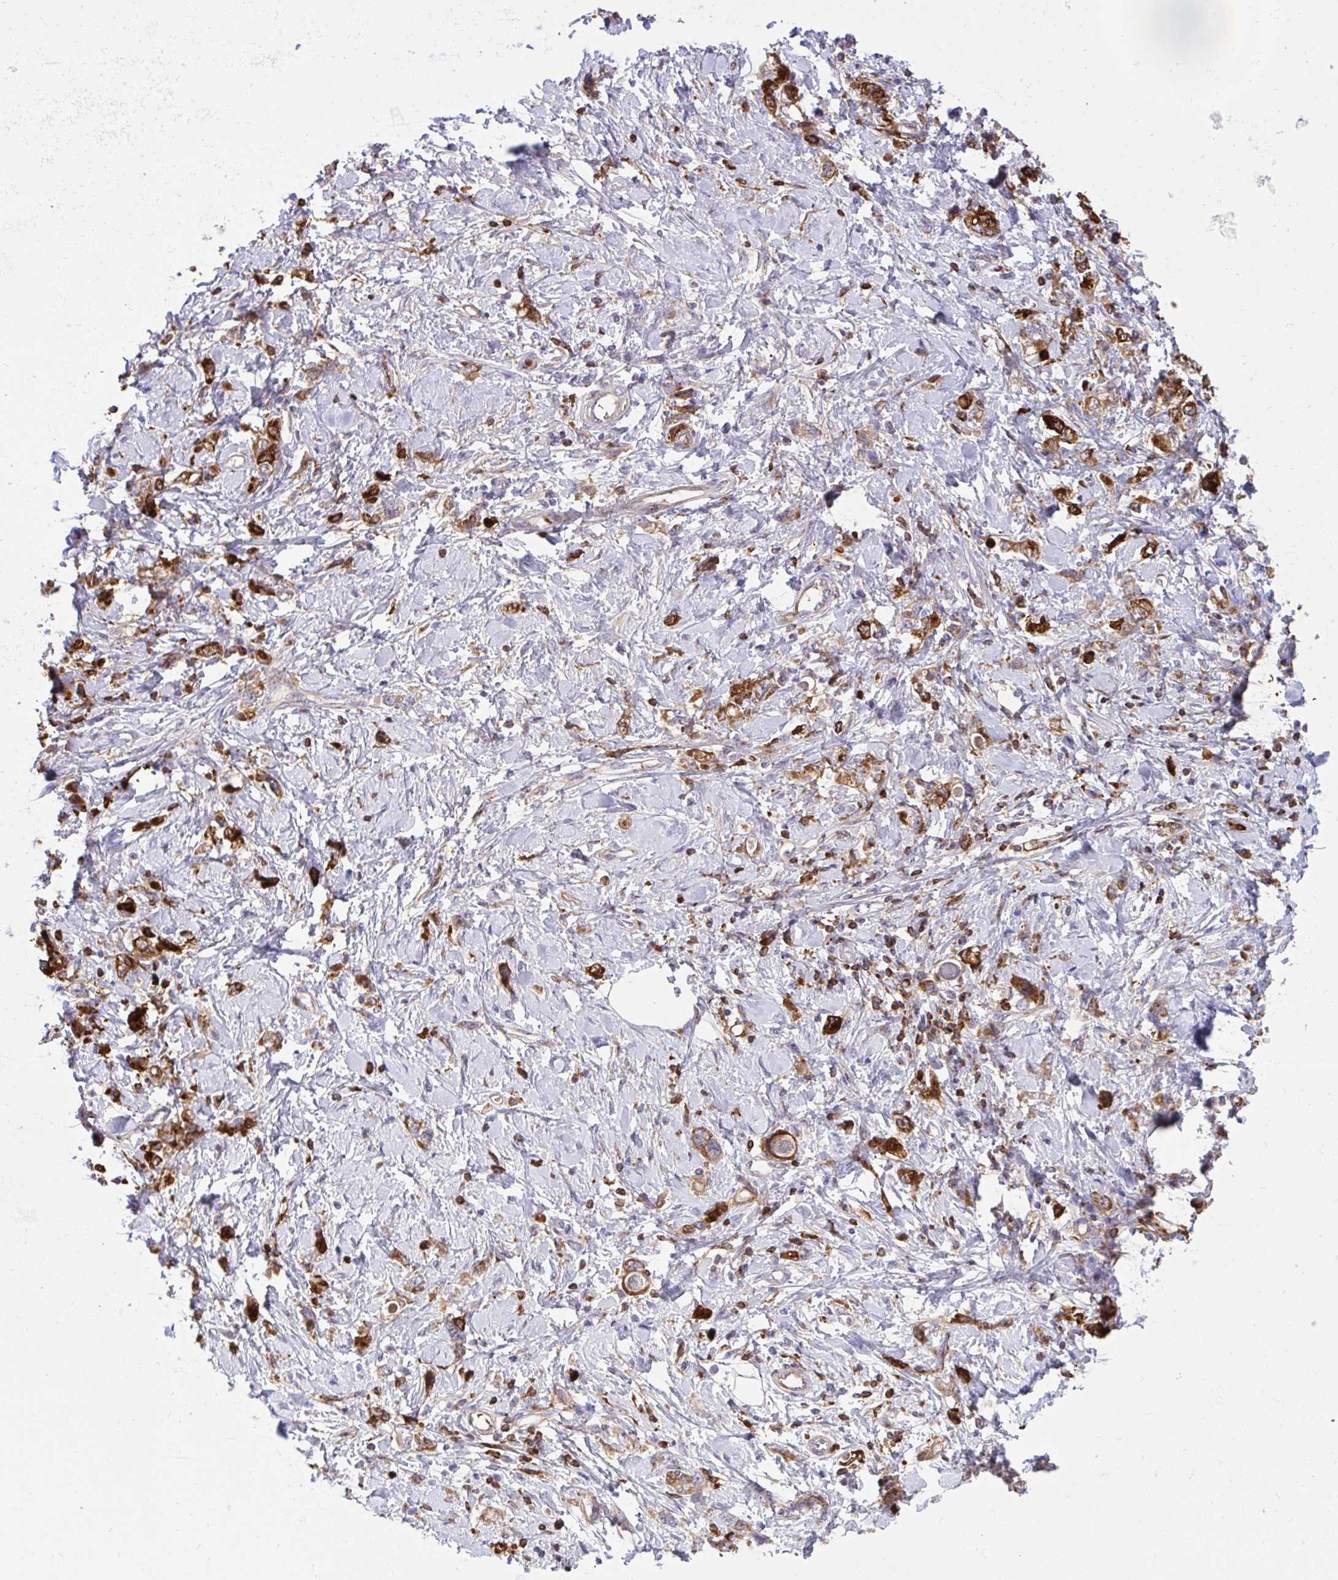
{"staining": {"intensity": "moderate", "quantity": "<25%", "location": "cytoplasmic/membranous"}, "tissue": "stomach cancer", "cell_type": "Tumor cells", "image_type": "cancer", "snomed": [{"axis": "morphology", "description": "Adenocarcinoma, NOS"}, {"axis": "topography", "description": "Stomach"}], "caption": "Stomach adenocarcinoma stained with immunohistochemistry (IHC) demonstrates moderate cytoplasmic/membranous positivity in about <25% of tumor cells.", "gene": "F2", "patient": {"sex": "female", "age": 76}}